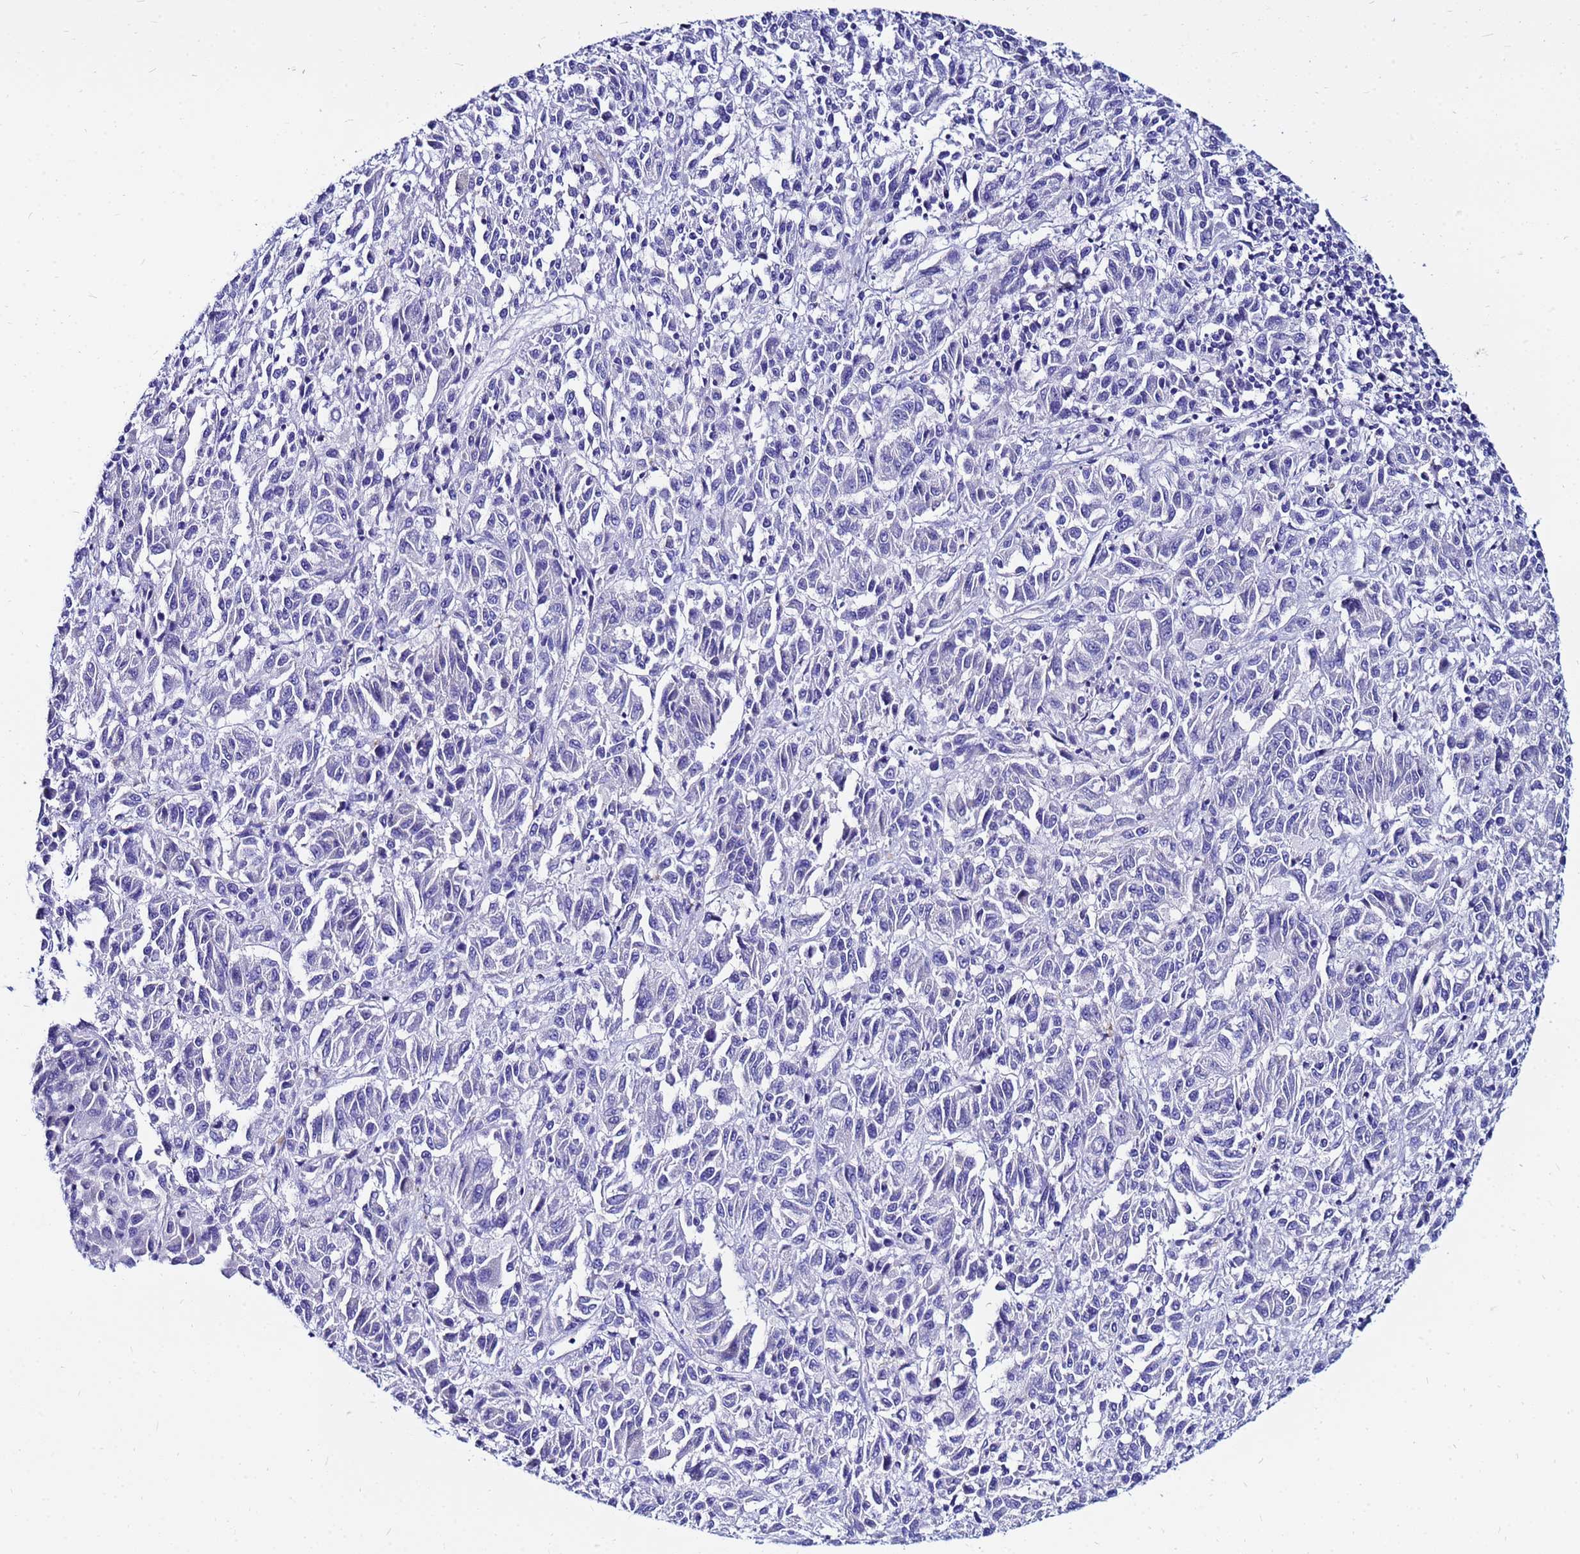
{"staining": {"intensity": "negative", "quantity": "none", "location": "none"}, "tissue": "melanoma", "cell_type": "Tumor cells", "image_type": "cancer", "snomed": [{"axis": "morphology", "description": "Malignant melanoma, Metastatic site"}, {"axis": "topography", "description": "Lung"}], "caption": "This is an immunohistochemistry histopathology image of human melanoma. There is no staining in tumor cells.", "gene": "PPP1R14C", "patient": {"sex": "male", "age": 64}}